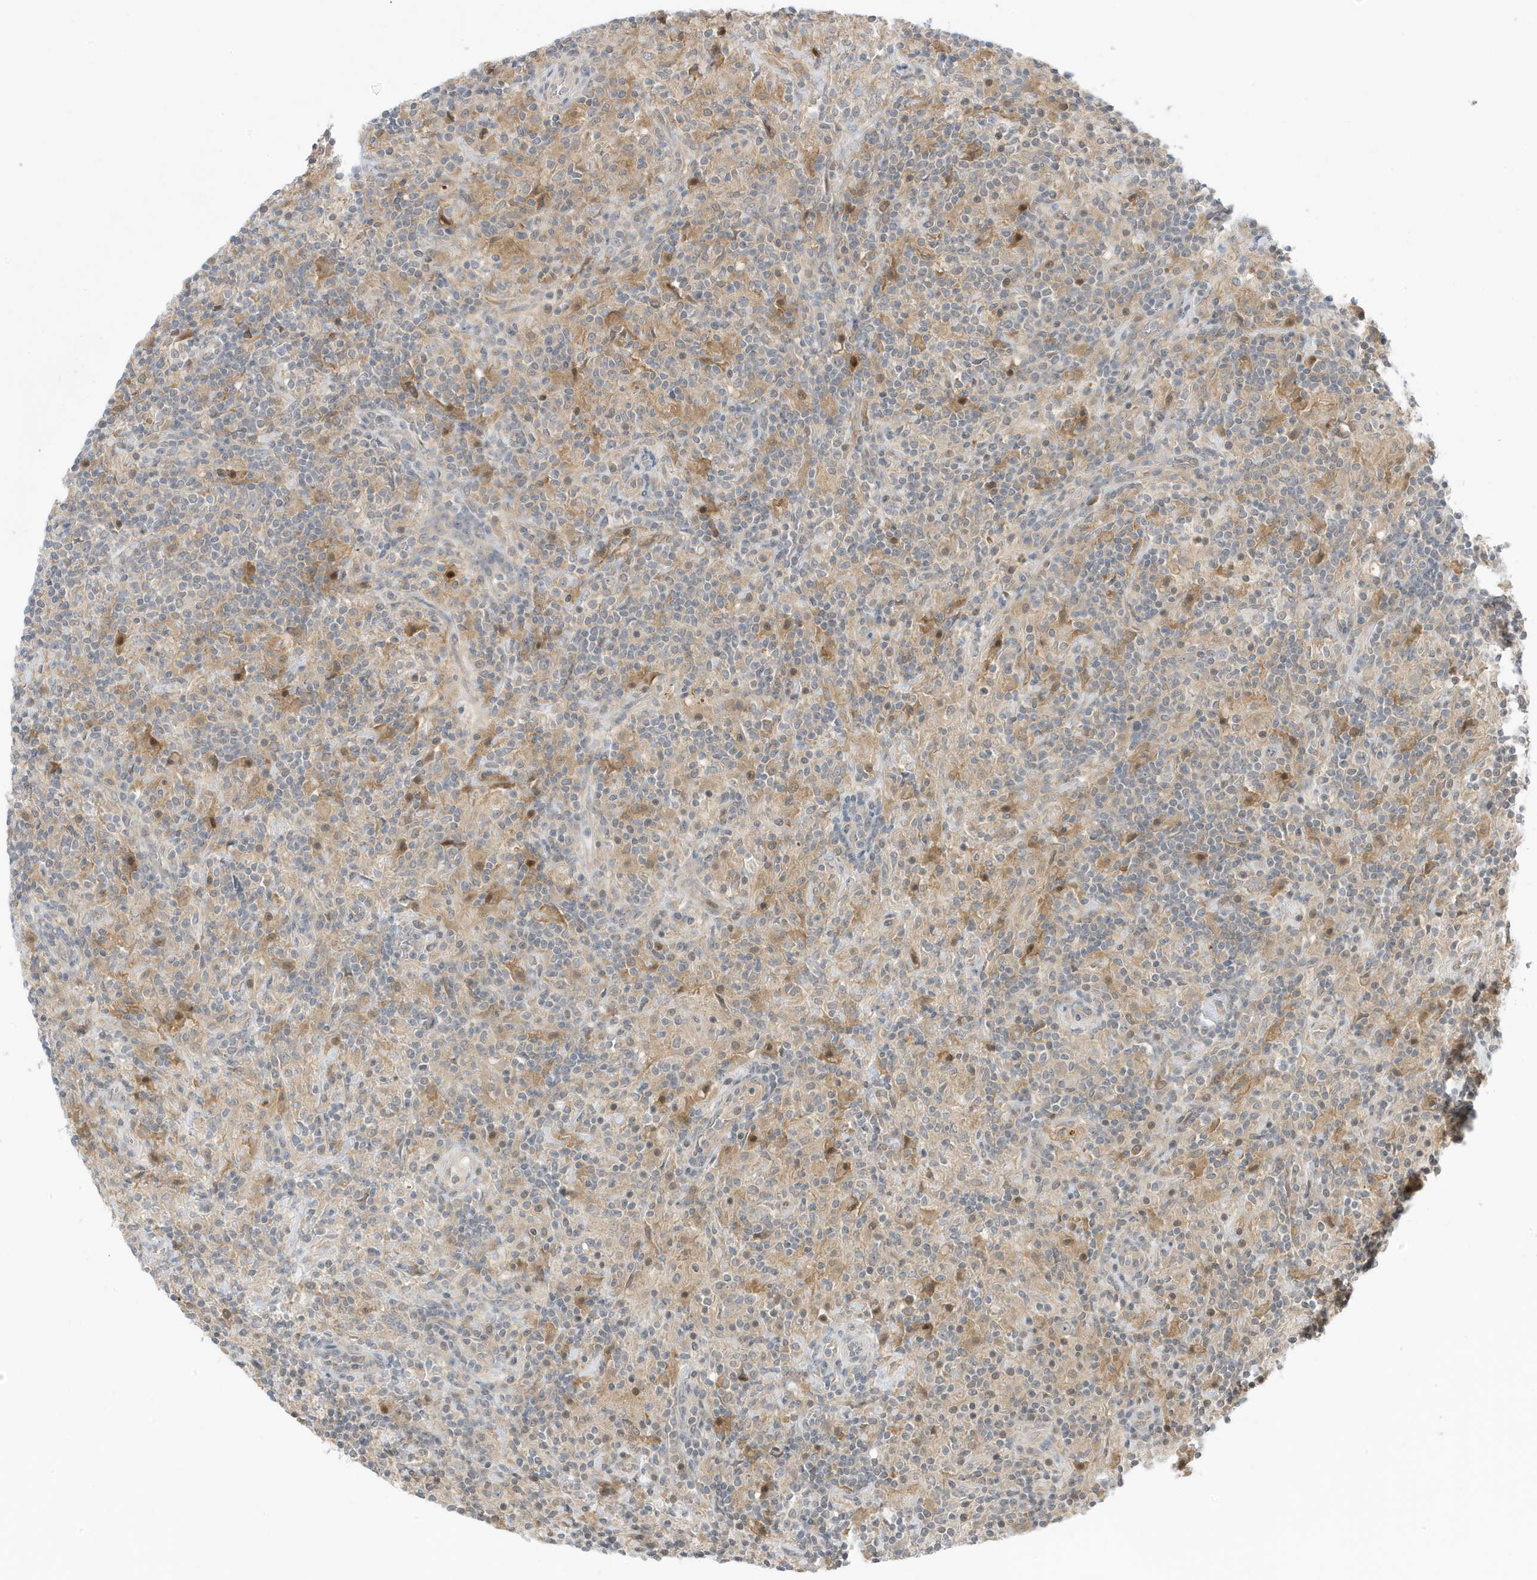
{"staining": {"intensity": "negative", "quantity": "none", "location": "none"}, "tissue": "lymphoma", "cell_type": "Tumor cells", "image_type": "cancer", "snomed": [{"axis": "morphology", "description": "Hodgkin's disease, NOS"}, {"axis": "topography", "description": "Lymph node"}], "caption": "This micrograph is of lymphoma stained with immunohistochemistry (IHC) to label a protein in brown with the nuclei are counter-stained blue. There is no positivity in tumor cells.", "gene": "TAB3", "patient": {"sex": "male", "age": 70}}